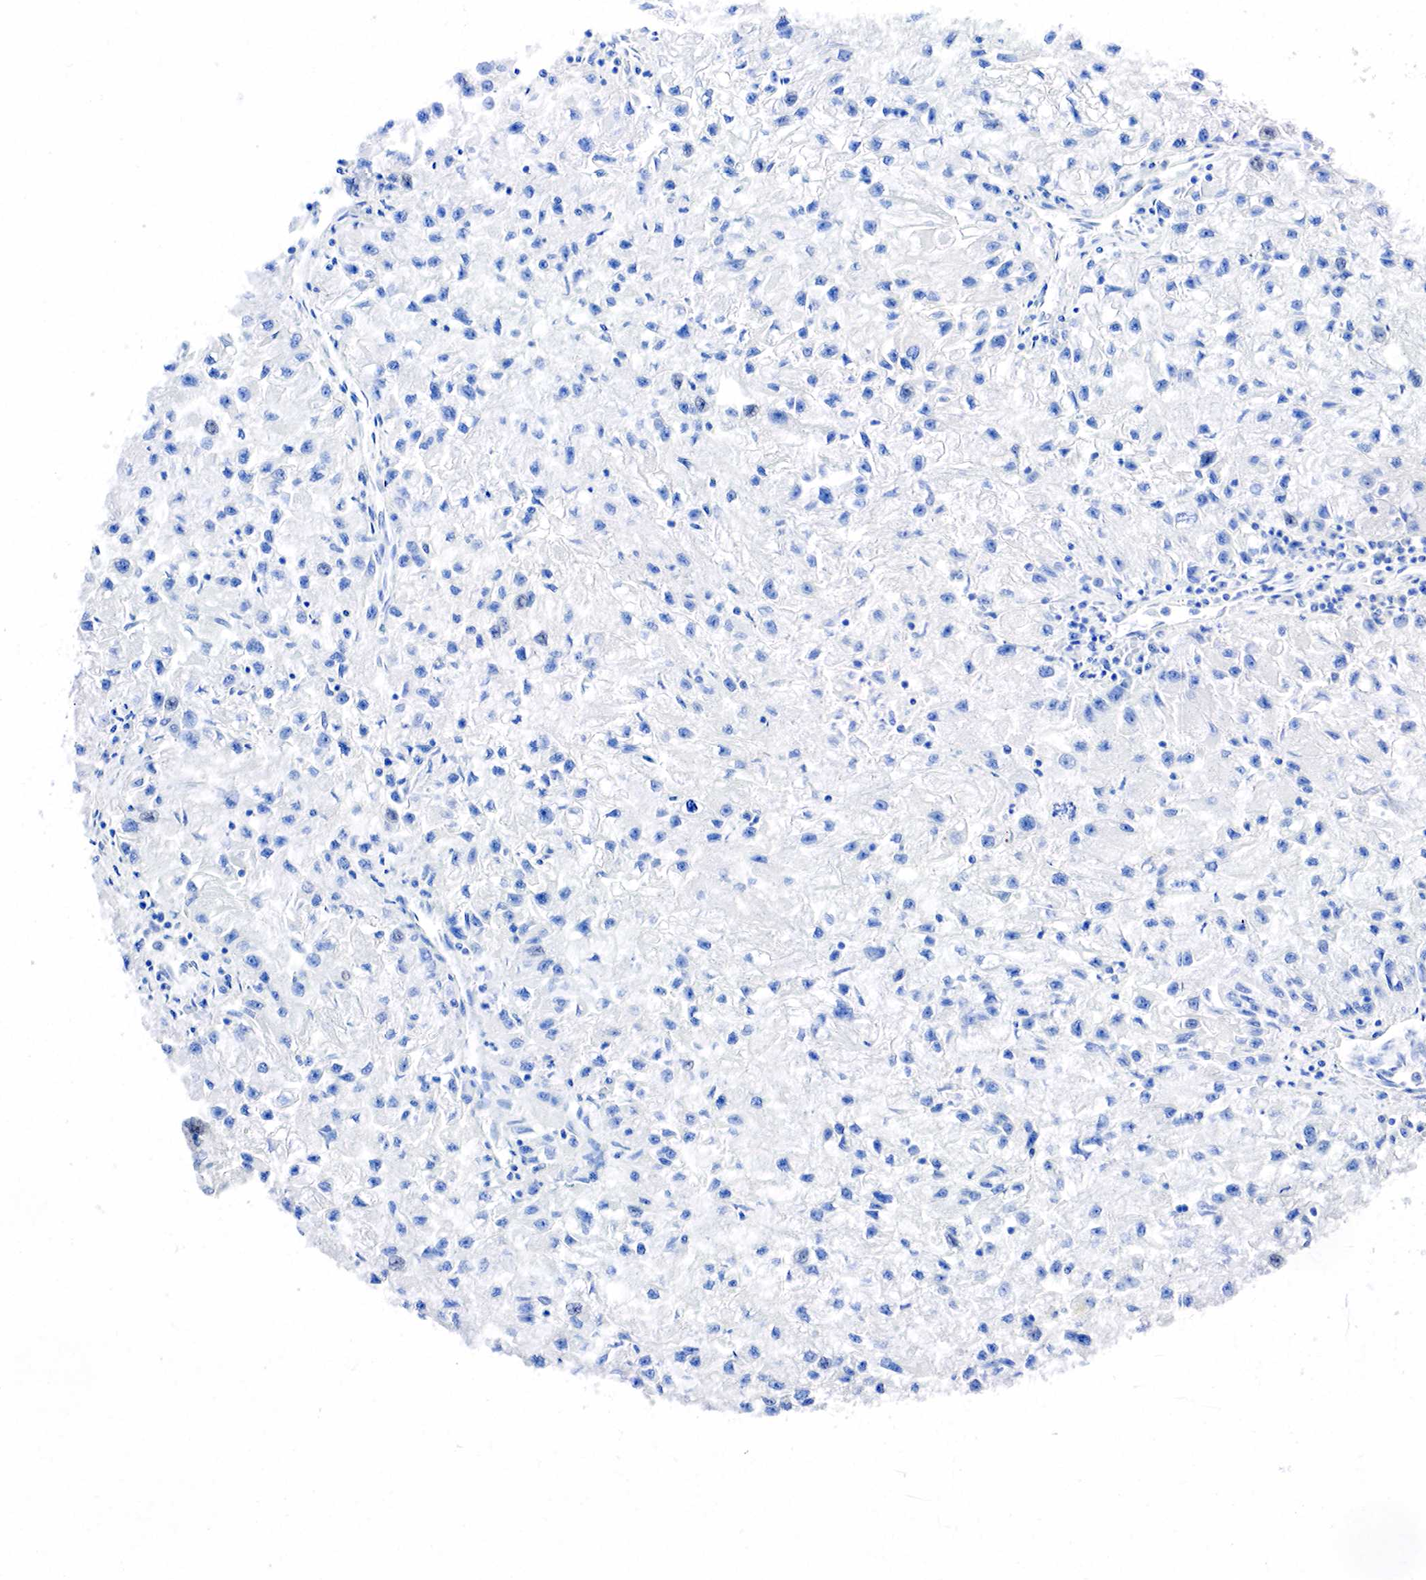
{"staining": {"intensity": "negative", "quantity": "none", "location": "none"}, "tissue": "renal cancer", "cell_type": "Tumor cells", "image_type": "cancer", "snomed": [{"axis": "morphology", "description": "Adenocarcinoma, NOS"}, {"axis": "topography", "description": "Kidney"}], "caption": "Protein analysis of renal cancer demonstrates no significant positivity in tumor cells.", "gene": "SST", "patient": {"sex": "male", "age": 59}}